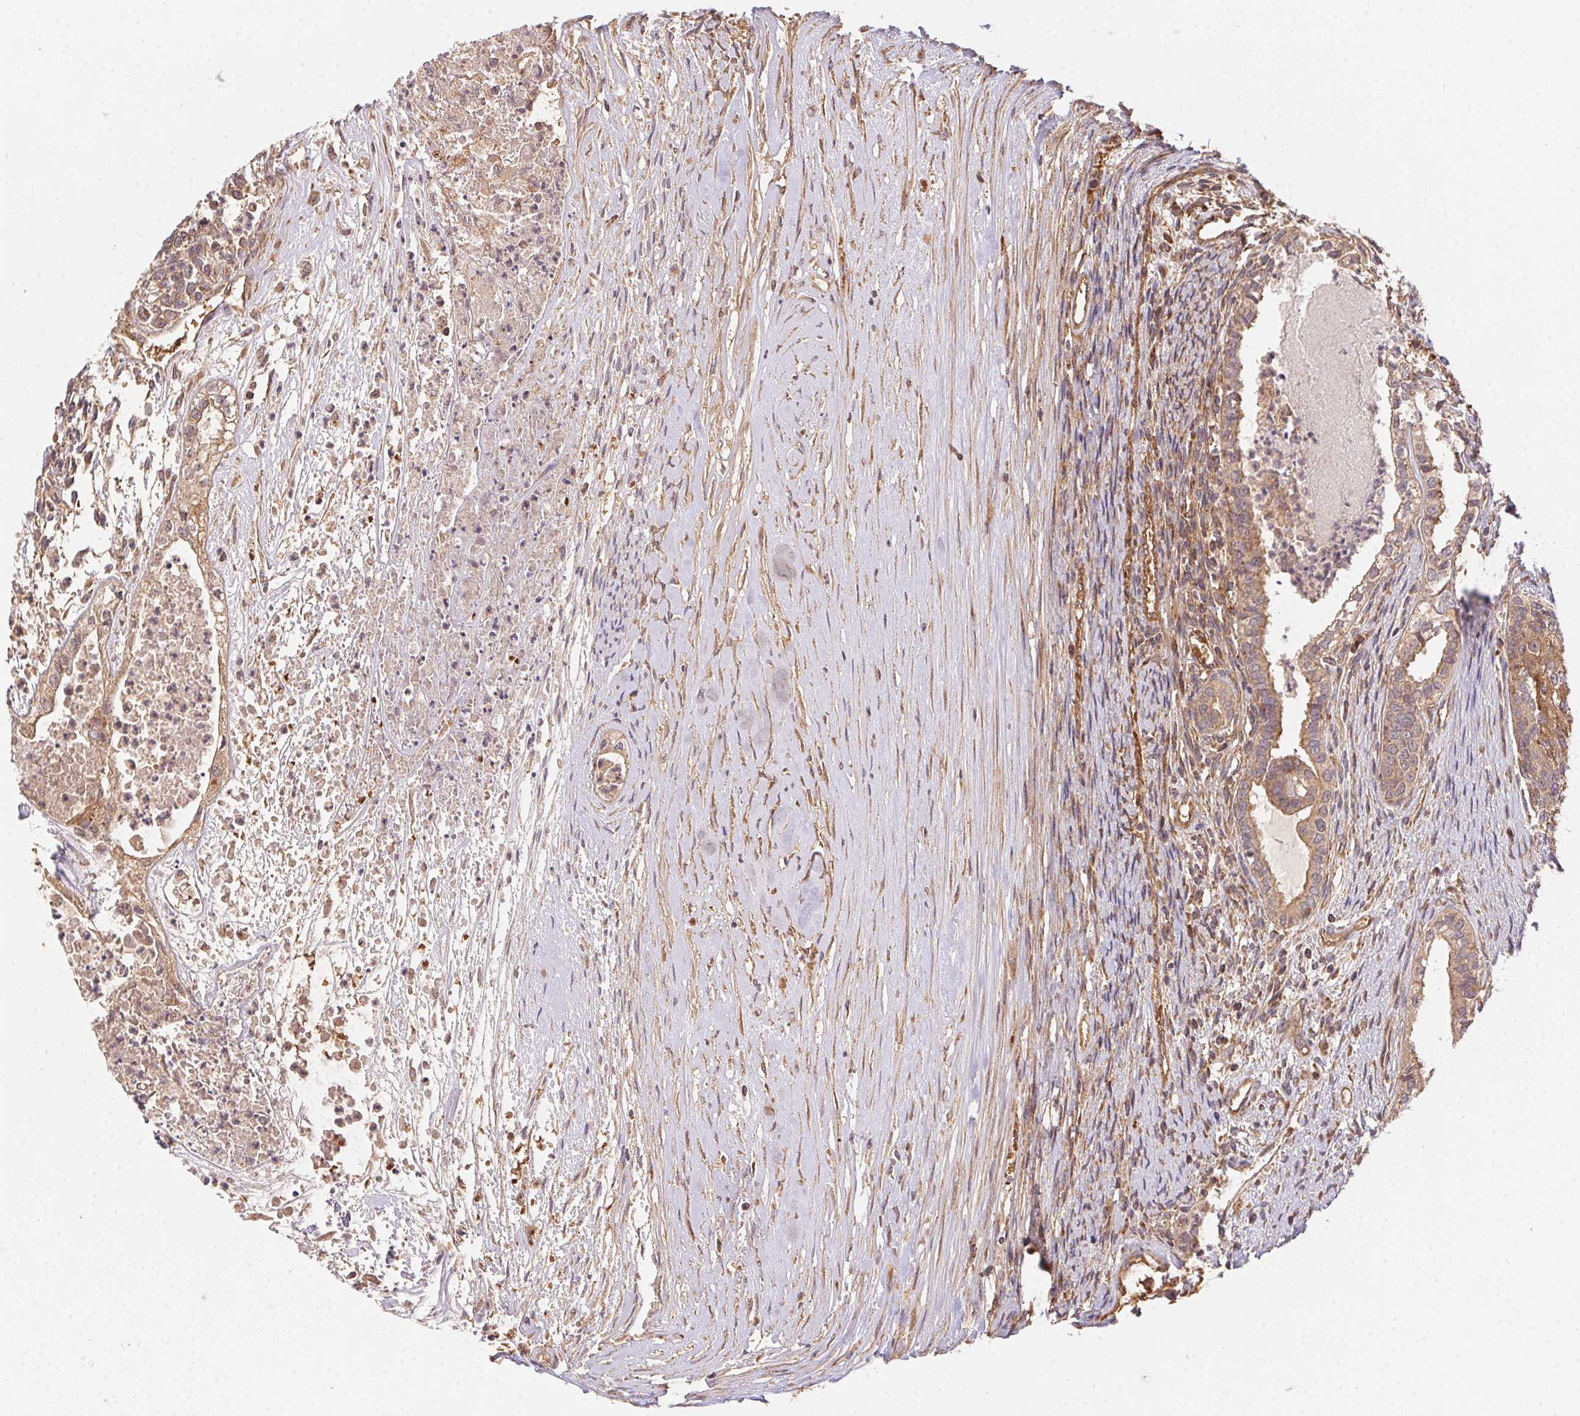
{"staining": {"intensity": "moderate", "quantity": ">75%", "location": "cytoplasmic/membranous"}, "tissue": "testis cancer", "cell_type": "Tumor cells", "image_type": "cancer", "snomed": [{"axis": "morphology", "description": "Carcinoma, Embryonal, NOS"}, {"axis": "topography", "description": "Testis"}], "caption": "Immunohistochemistry photomicrograph of human testis cancer (embryonal carcinoma) stained for a protein (brown), which demonstrates medium levels of moderate cytoplasmic/membranous staining in about >75% of tumor cells.", "gene": "USE1", "patient": {"sex": "male", "age": 37}}